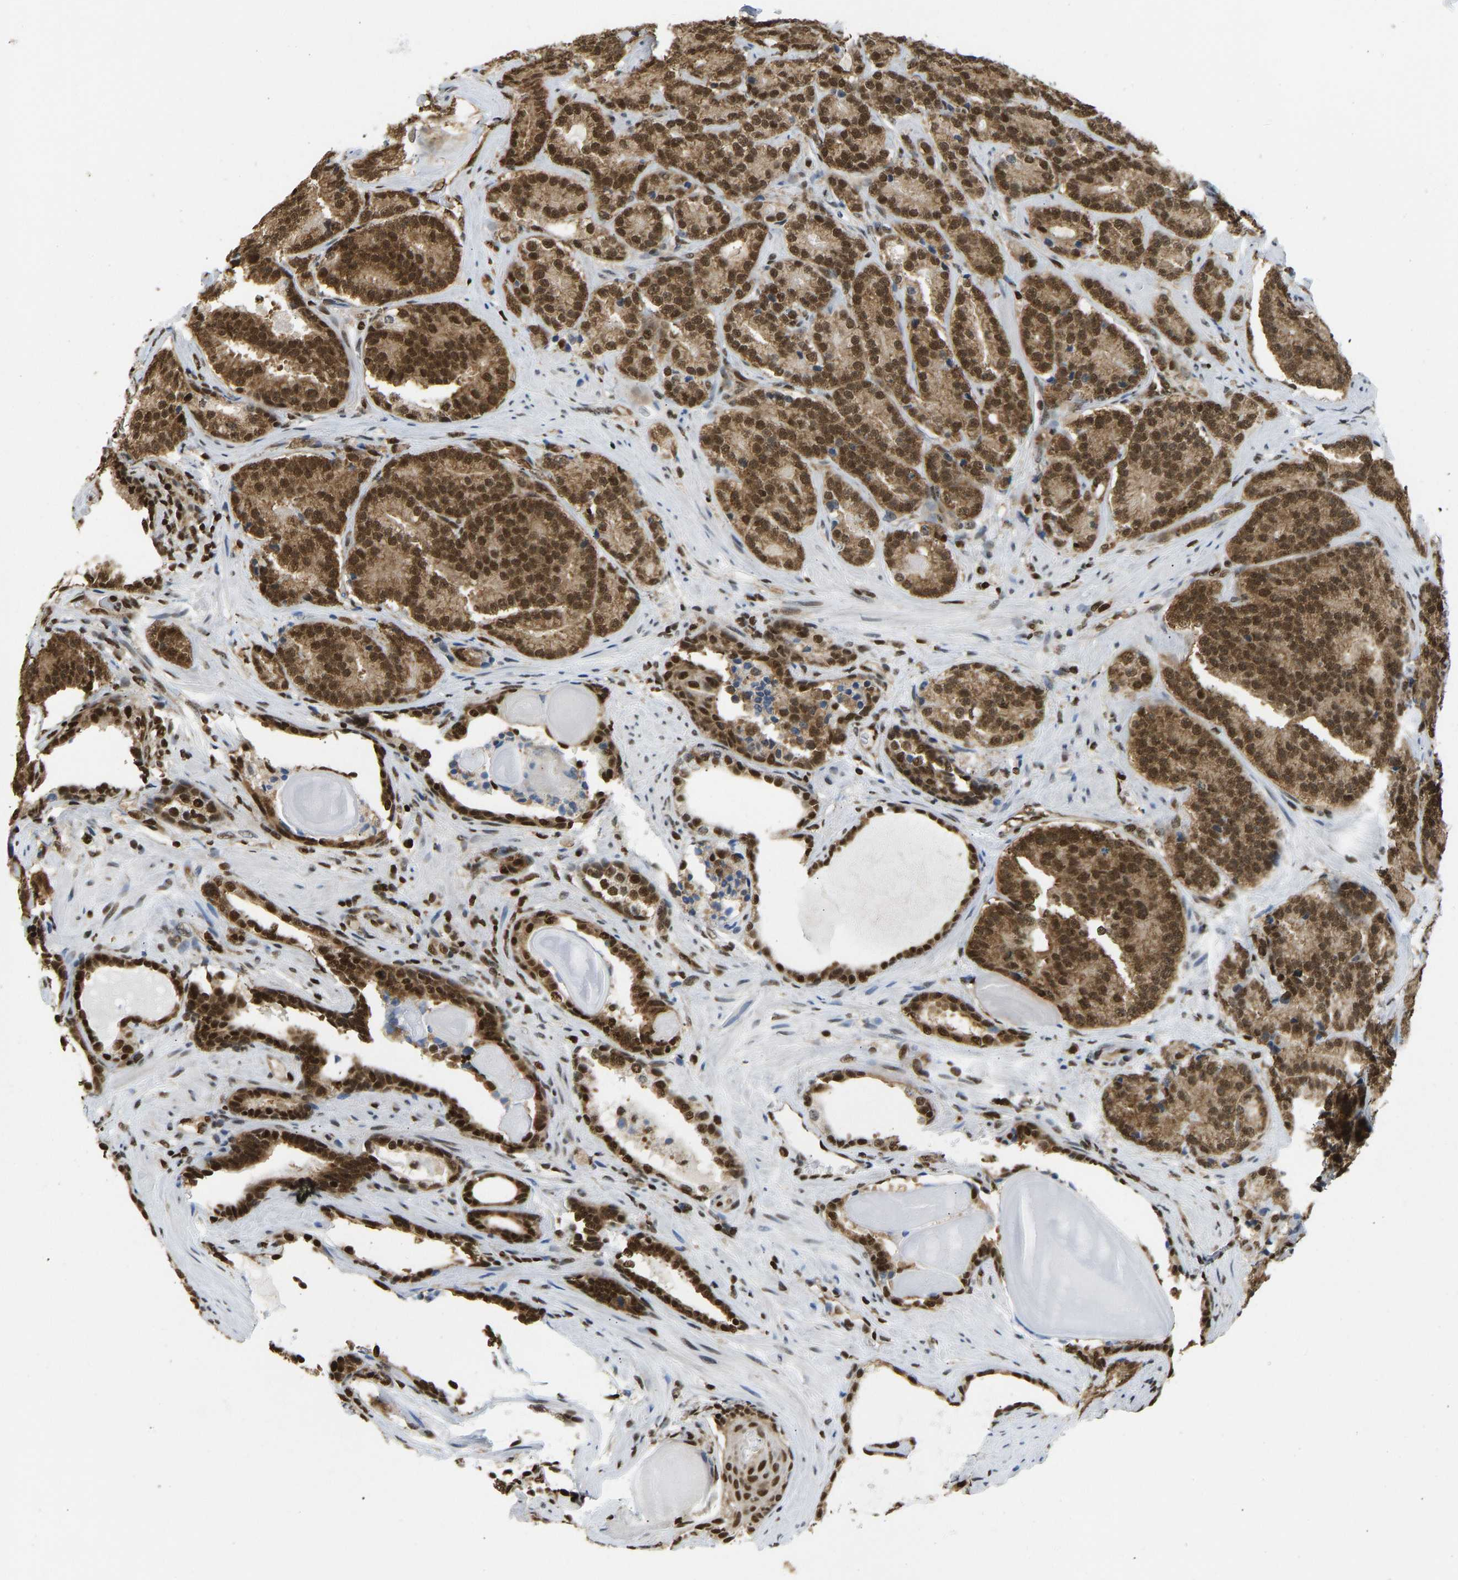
{"staining": {"intensity": "strong", "quantity": ">75%", "location": "cytoplasmic/membranous,nuclear"}, "tissue": "prostate cancer", "cell_type": "Tumor cells", "image_type": "cancer", "snomed": [{"axis": "morphology", "description": "Adenocarcinoma, High grade"}, {"axis": "topography", "description": "Prostate"}], "caption": "Protein expression analysis of human prostate cancer reveals strong cytoplasmic/membranous and nuclear expression in about >75% of tumor cells.", "gene": "ZSCAN20", "patient": {"sex": "male", "age": 61}}